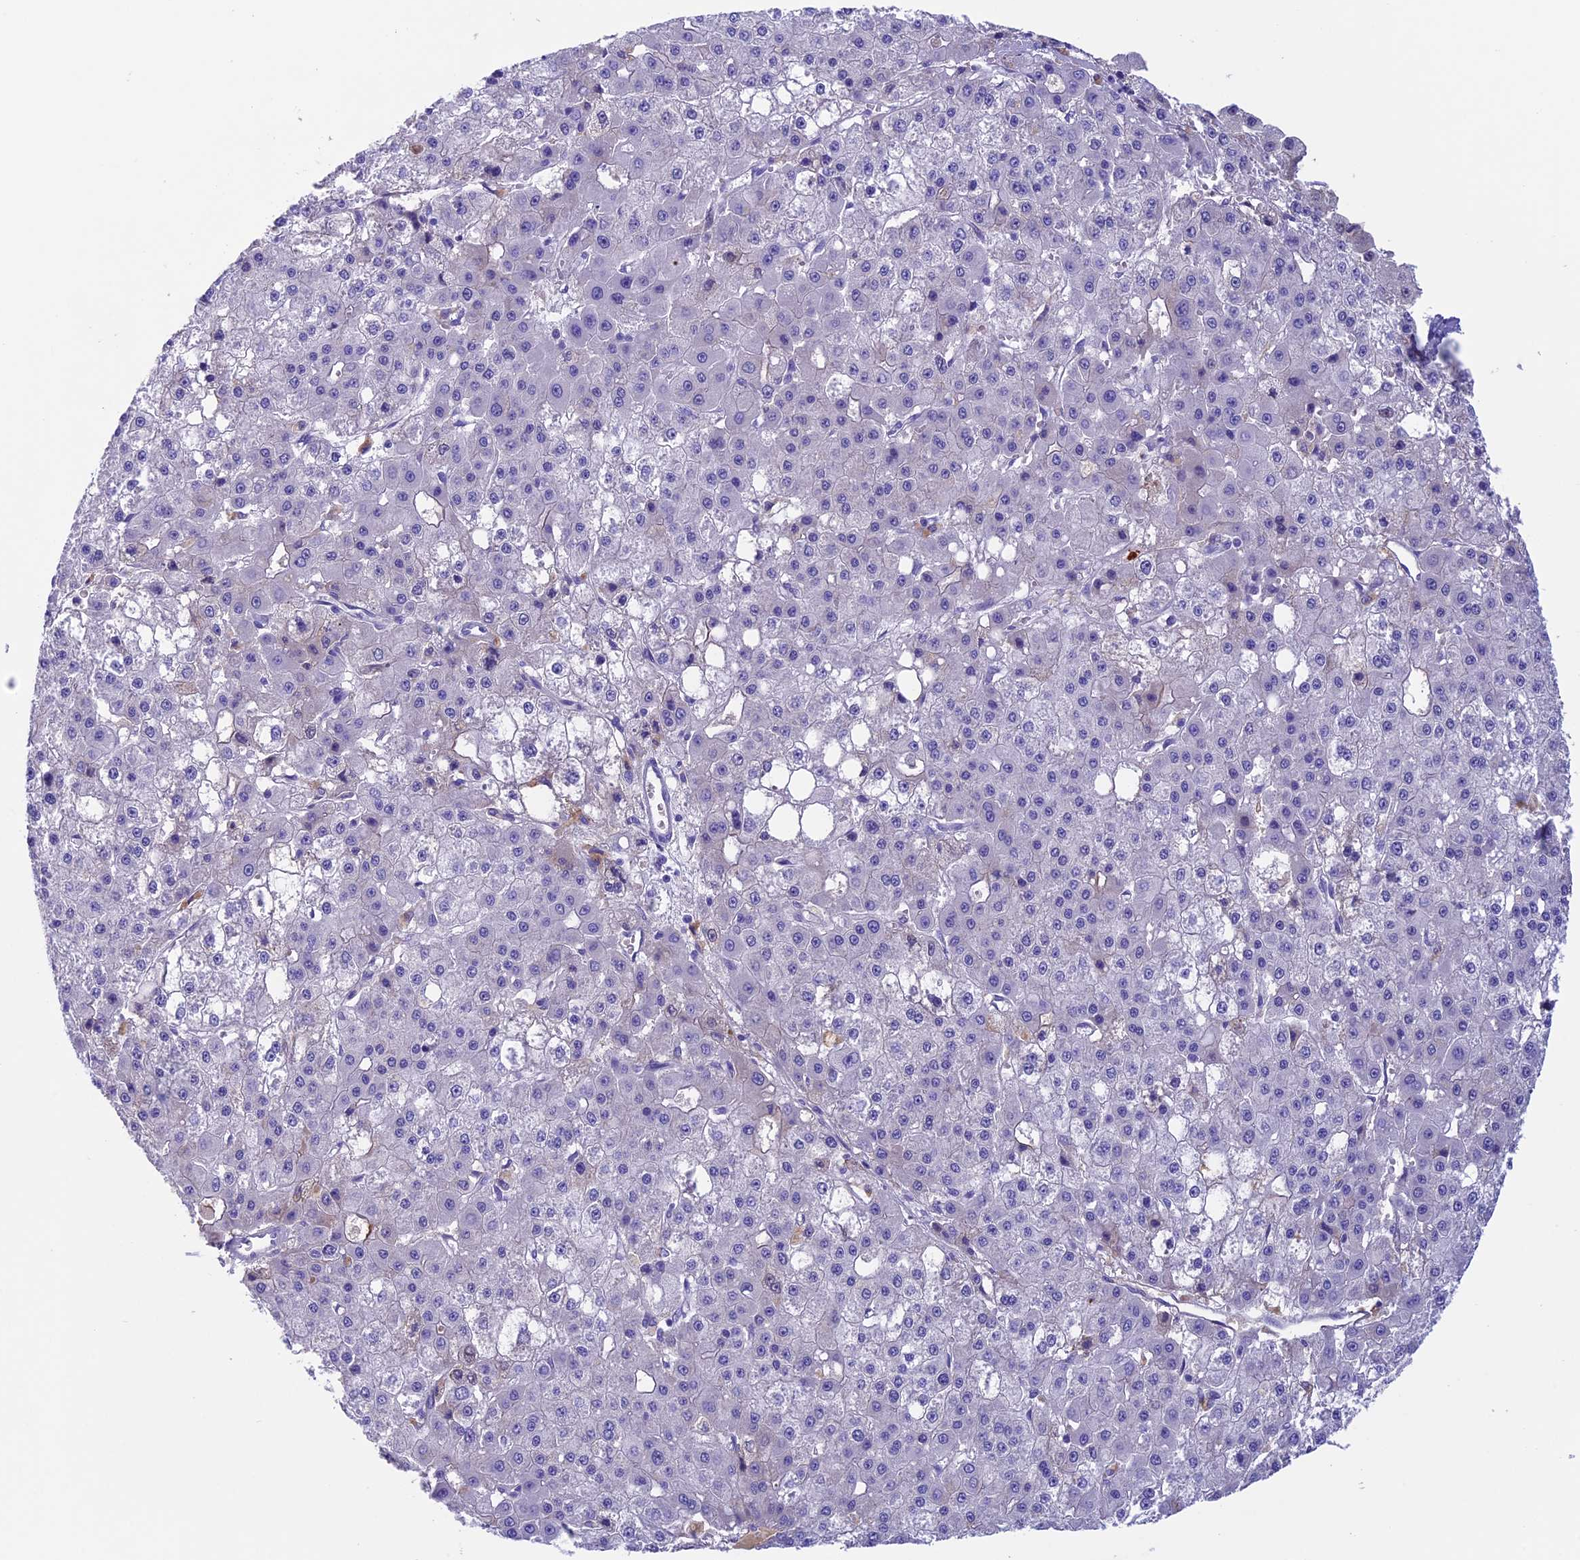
{"staining": {"intensity": "negative", "quantity": "none", "location": "none"}, "tissue": "liver cancer", "cell_type": "Tumor cells", "image_type": "cancer", "snomed": [{"axis": "morphology", "description": "Carcinoma, Hepatocellular, NOS"}, {"axis": "topography", "description": "Liver"}], "caption": "Immunohistochemistry of liver hepatocellular carcinoma demonstrates no staining in tumor cells. (Immunohistochemistry (ihc), brightfield microscopy, high magnification).", "gene": "IGSF6", "patient": {"sex": "male", "age": 47}}